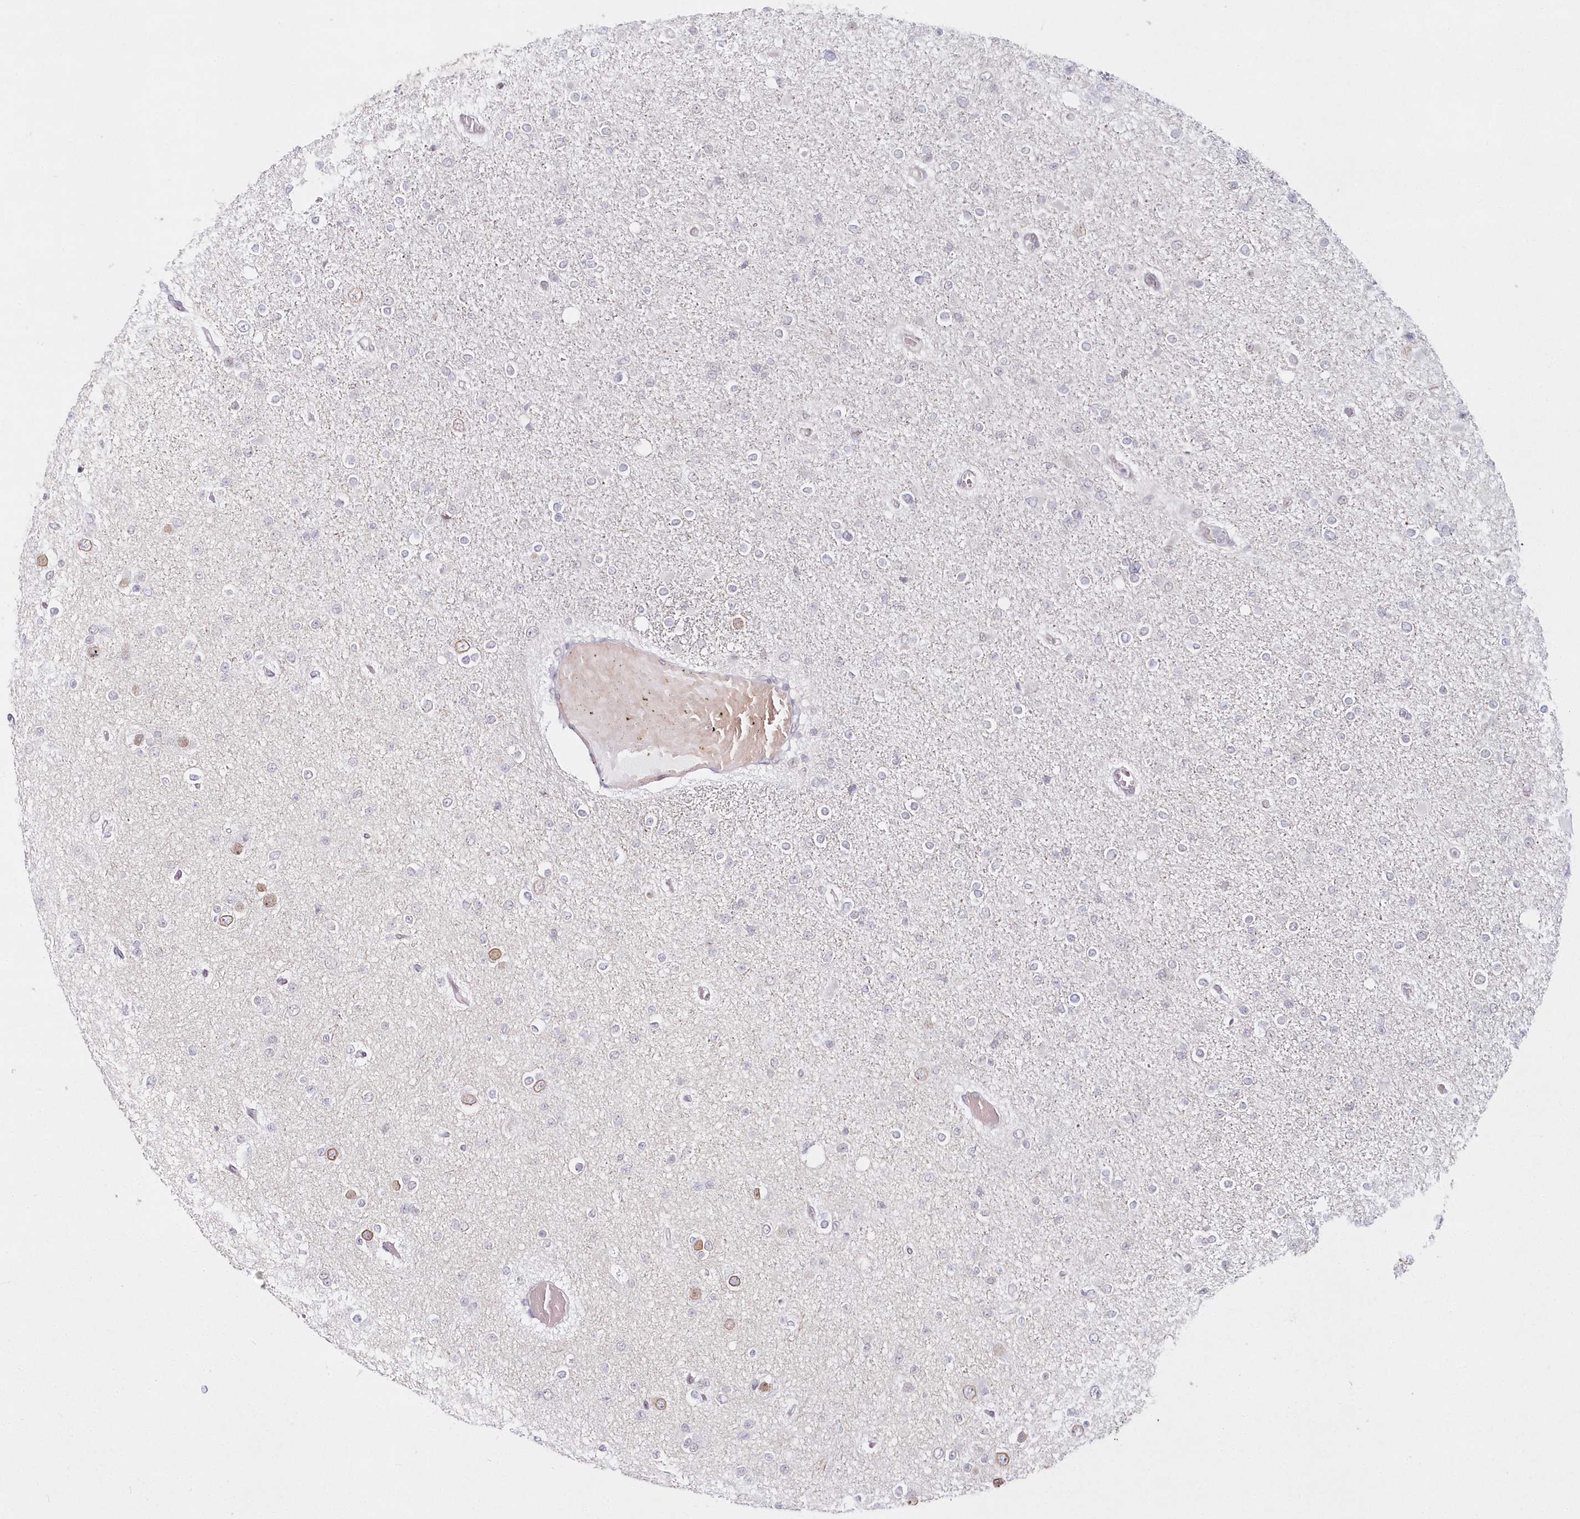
{"staining": {"intensity": "negative", "quantity": "none", "location": "none"}, "tissue": "glioma", "cell_type": "Tumor cells", "image_type": "cancer", "snomed": [{"axis": "morphology", "description": "Glioma, malignant, Low grade"}, {"axis": "topography", "description": "Brain"}], "caption": "The photomicrograph shows no significant expression in tumor cells of glioma.", "gene": "HYCC2", "patient": {"sex": "female", "age": 22}}